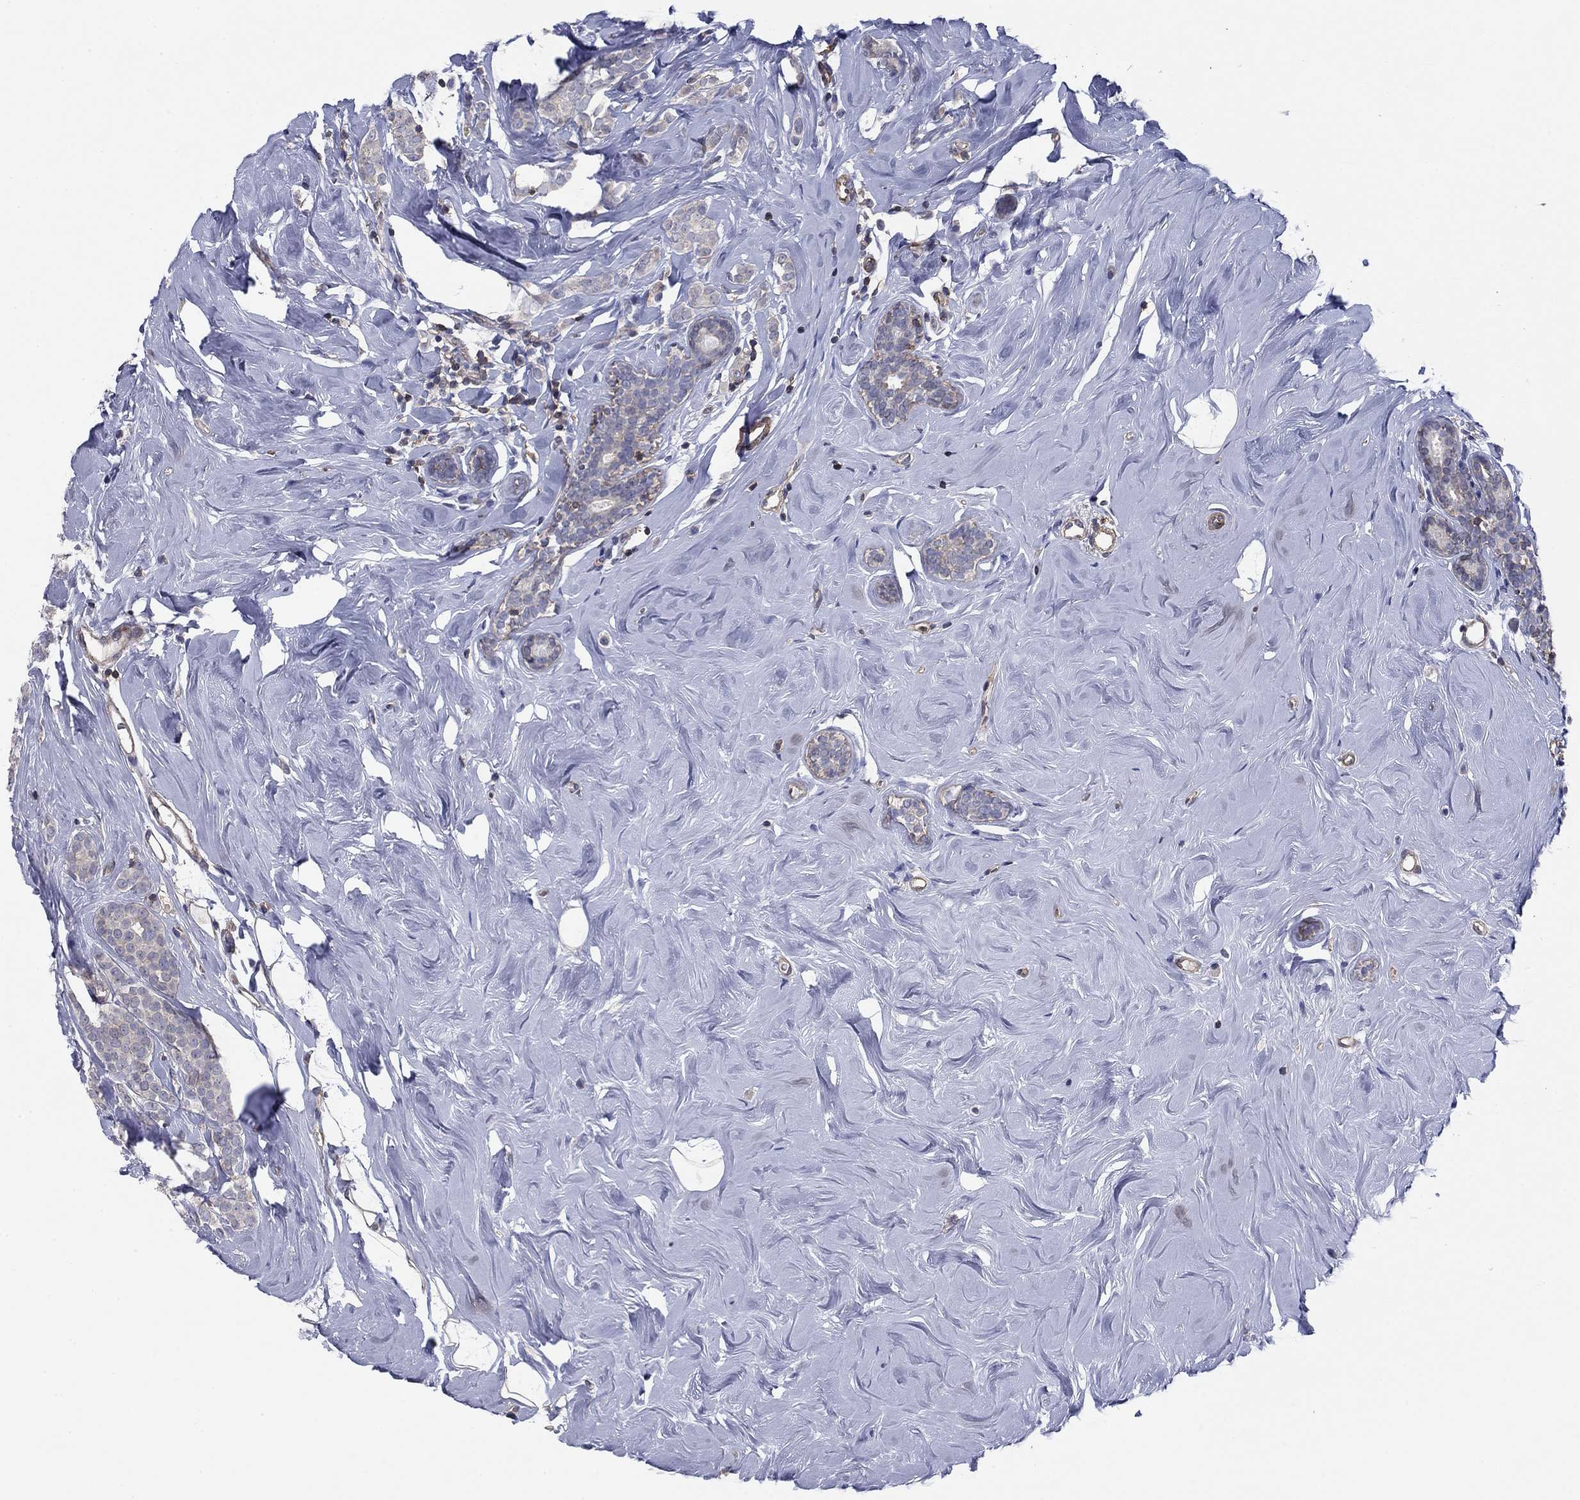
{"staining": {"intensity": "negative", "quantity": "none", "location": "none"}, "tissue": "breast cancer", "cell_type": "Tumor cells", "image_type": "cancer", "snomed": [{"axis": "morphology", "description": "Lobular carcinoma"}, {"axis": "topography", "description": "Breast"}], "caption": "An image of human lobular carcinoma (breast) is negative for staining in tumor cells.", "gene": "PSD4", "patient": {"sex": "female", "age": 49}}